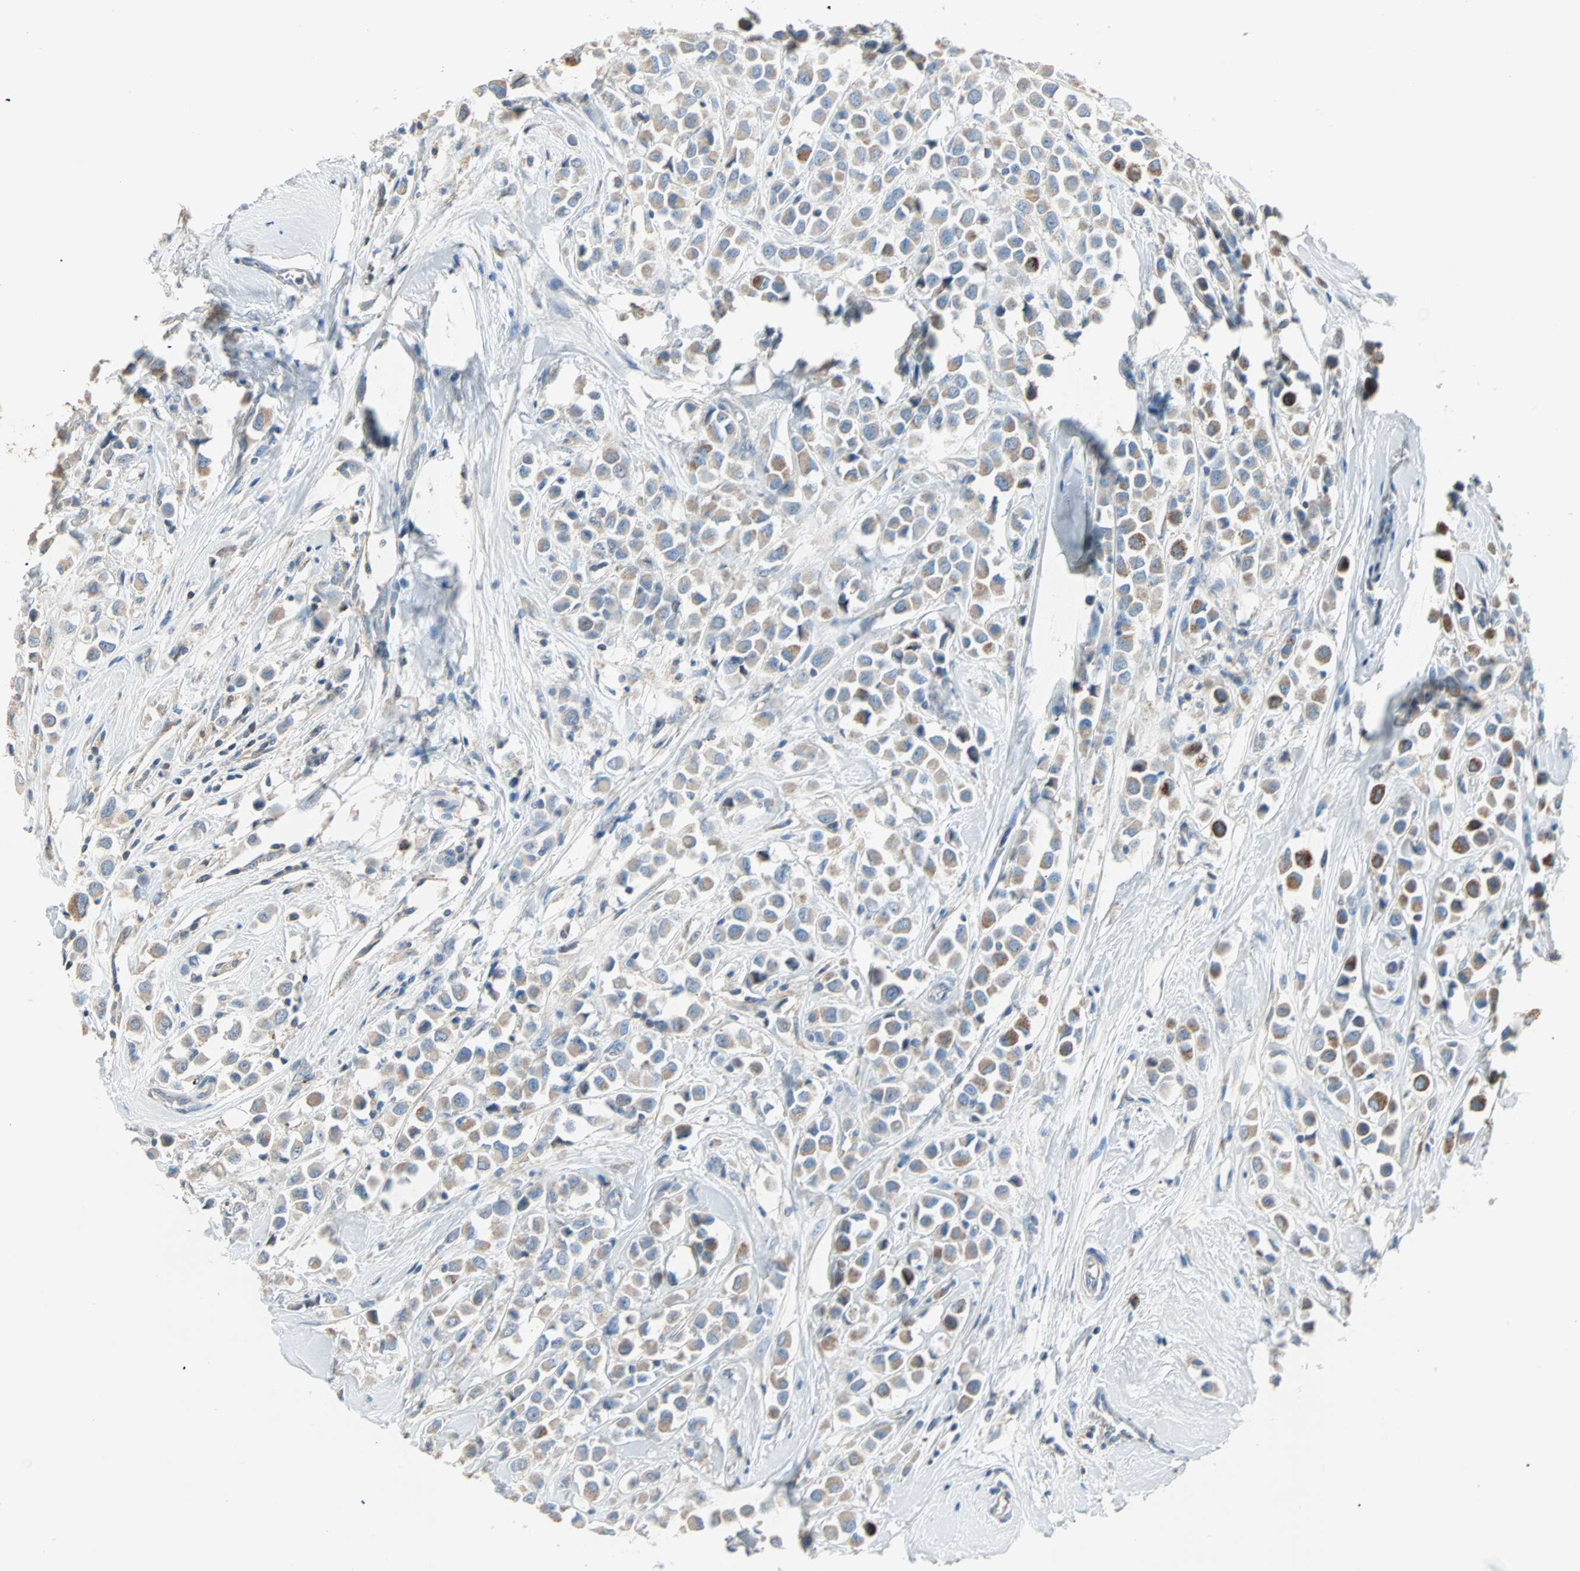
{"staining": {"intensity": "moderate", "quantity": "<25%", "location": "cytoplasmic/membranous"}, "tissue": "breast cancer", "cell_type": "Tumor cells", "image_type": "cancer", "snomed": [{"axis": "morphology", "description": "Duct carcinoma"}, {"axis": "topography", "description": "Breast"}], "caption": "Breast infiltrating ductal carcinoma stained with a protein marker shows moderate staining in tumor cells.", "gene": "ACVRL1", "patient": {"sex": "female", "age": 61}}